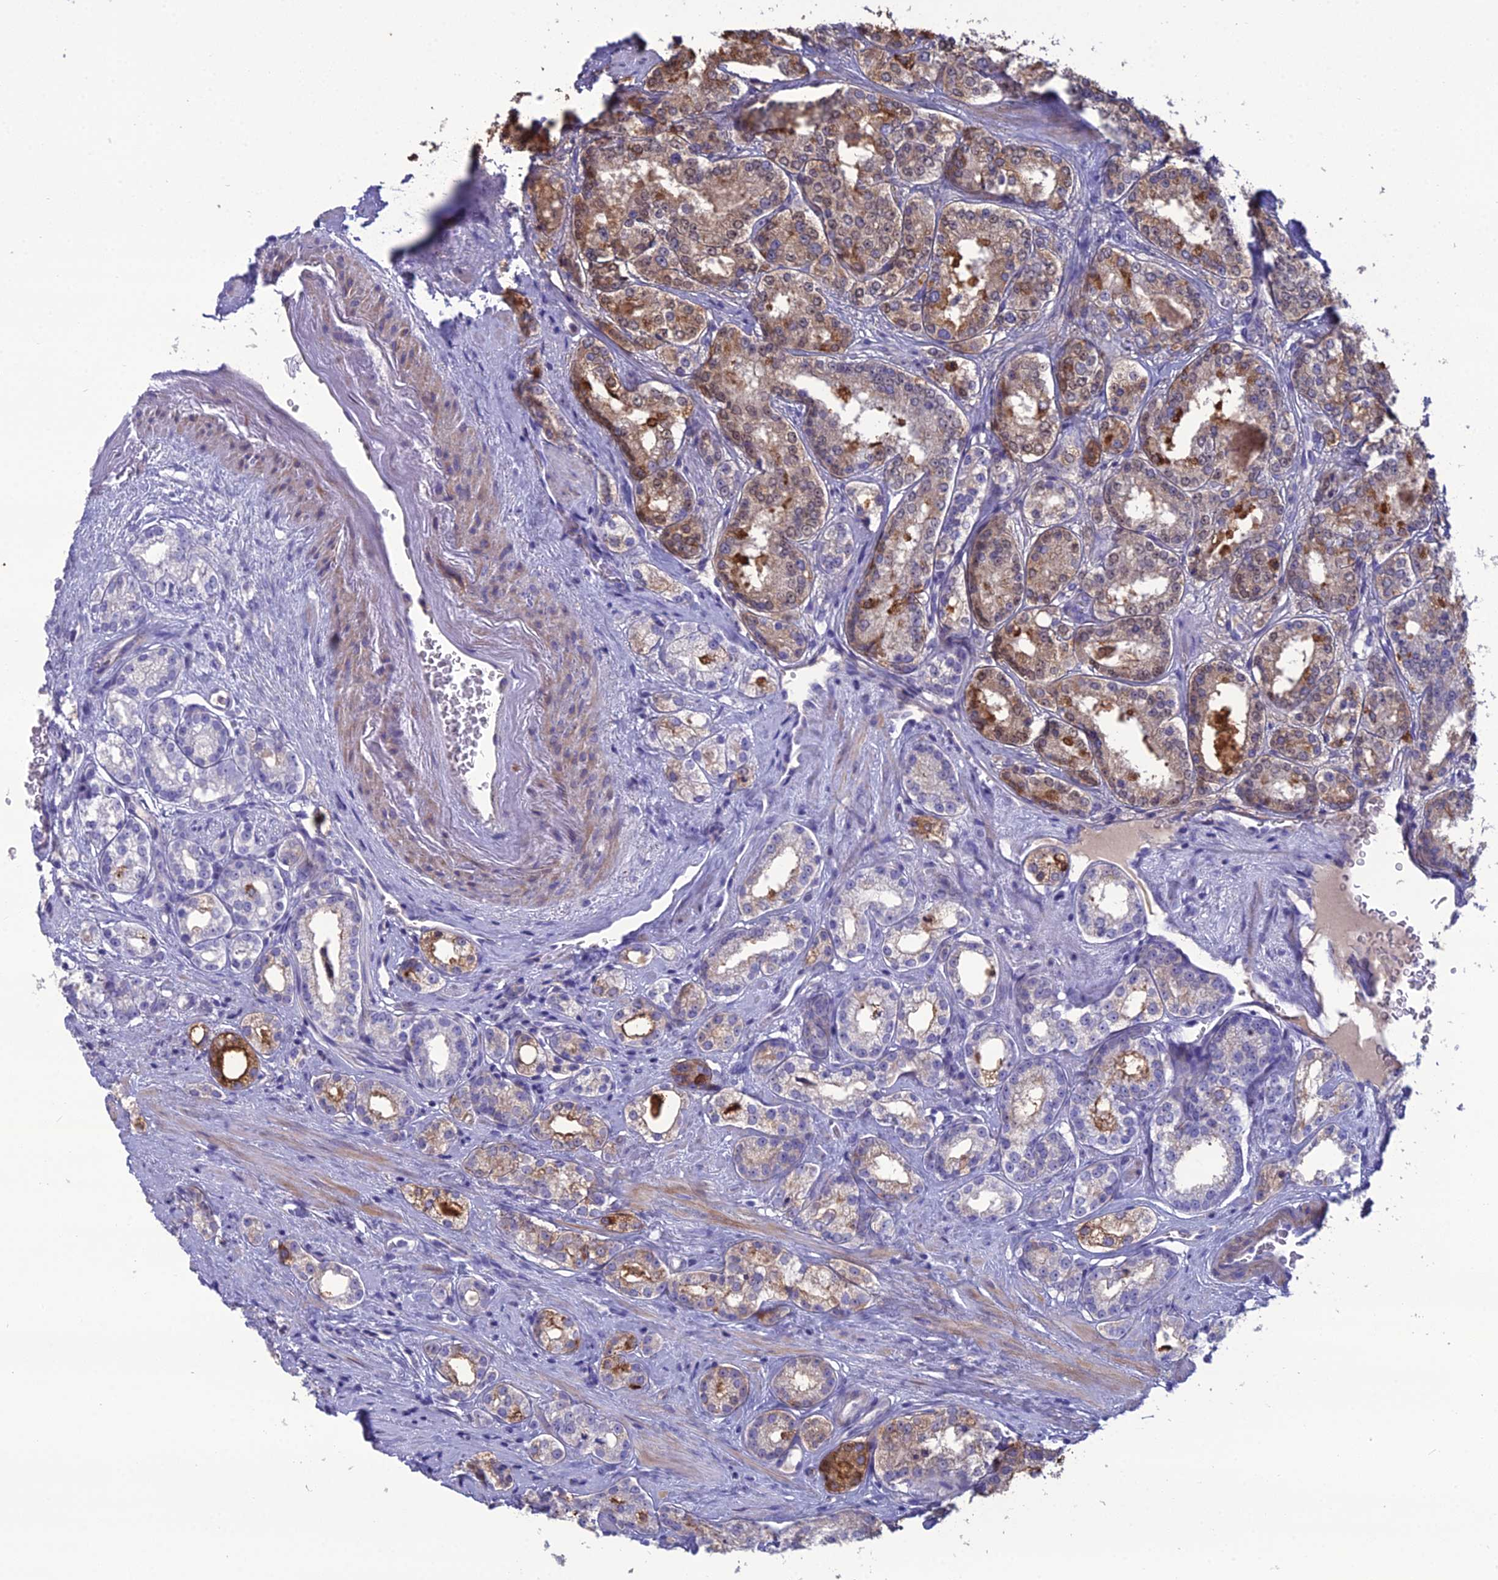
{"staining": {"intensity": "moderate", "quantity": ">75%", "location": "cytoplasmic/membranous"}, "tissue": "prostate cancer", "cell_type": "Tumor cells", "image_type": "cancer", "snomed": [{"axis": "morphology", "description": "Normal tissue, NOS"}, {"axis": "morphology", "description": "Adenocarcinoma, High grade"}, {"axis": "topography", "description": "Prostate"}], "caption": "Protein staining of high-grade adenocarcinoma (prostate) tissue exhibits moderate cytoplasmic/membranous positivity in about >75% of tumor cells.", "gene": "OR56B1", "patient": {"sex": "male", "age": 83}}